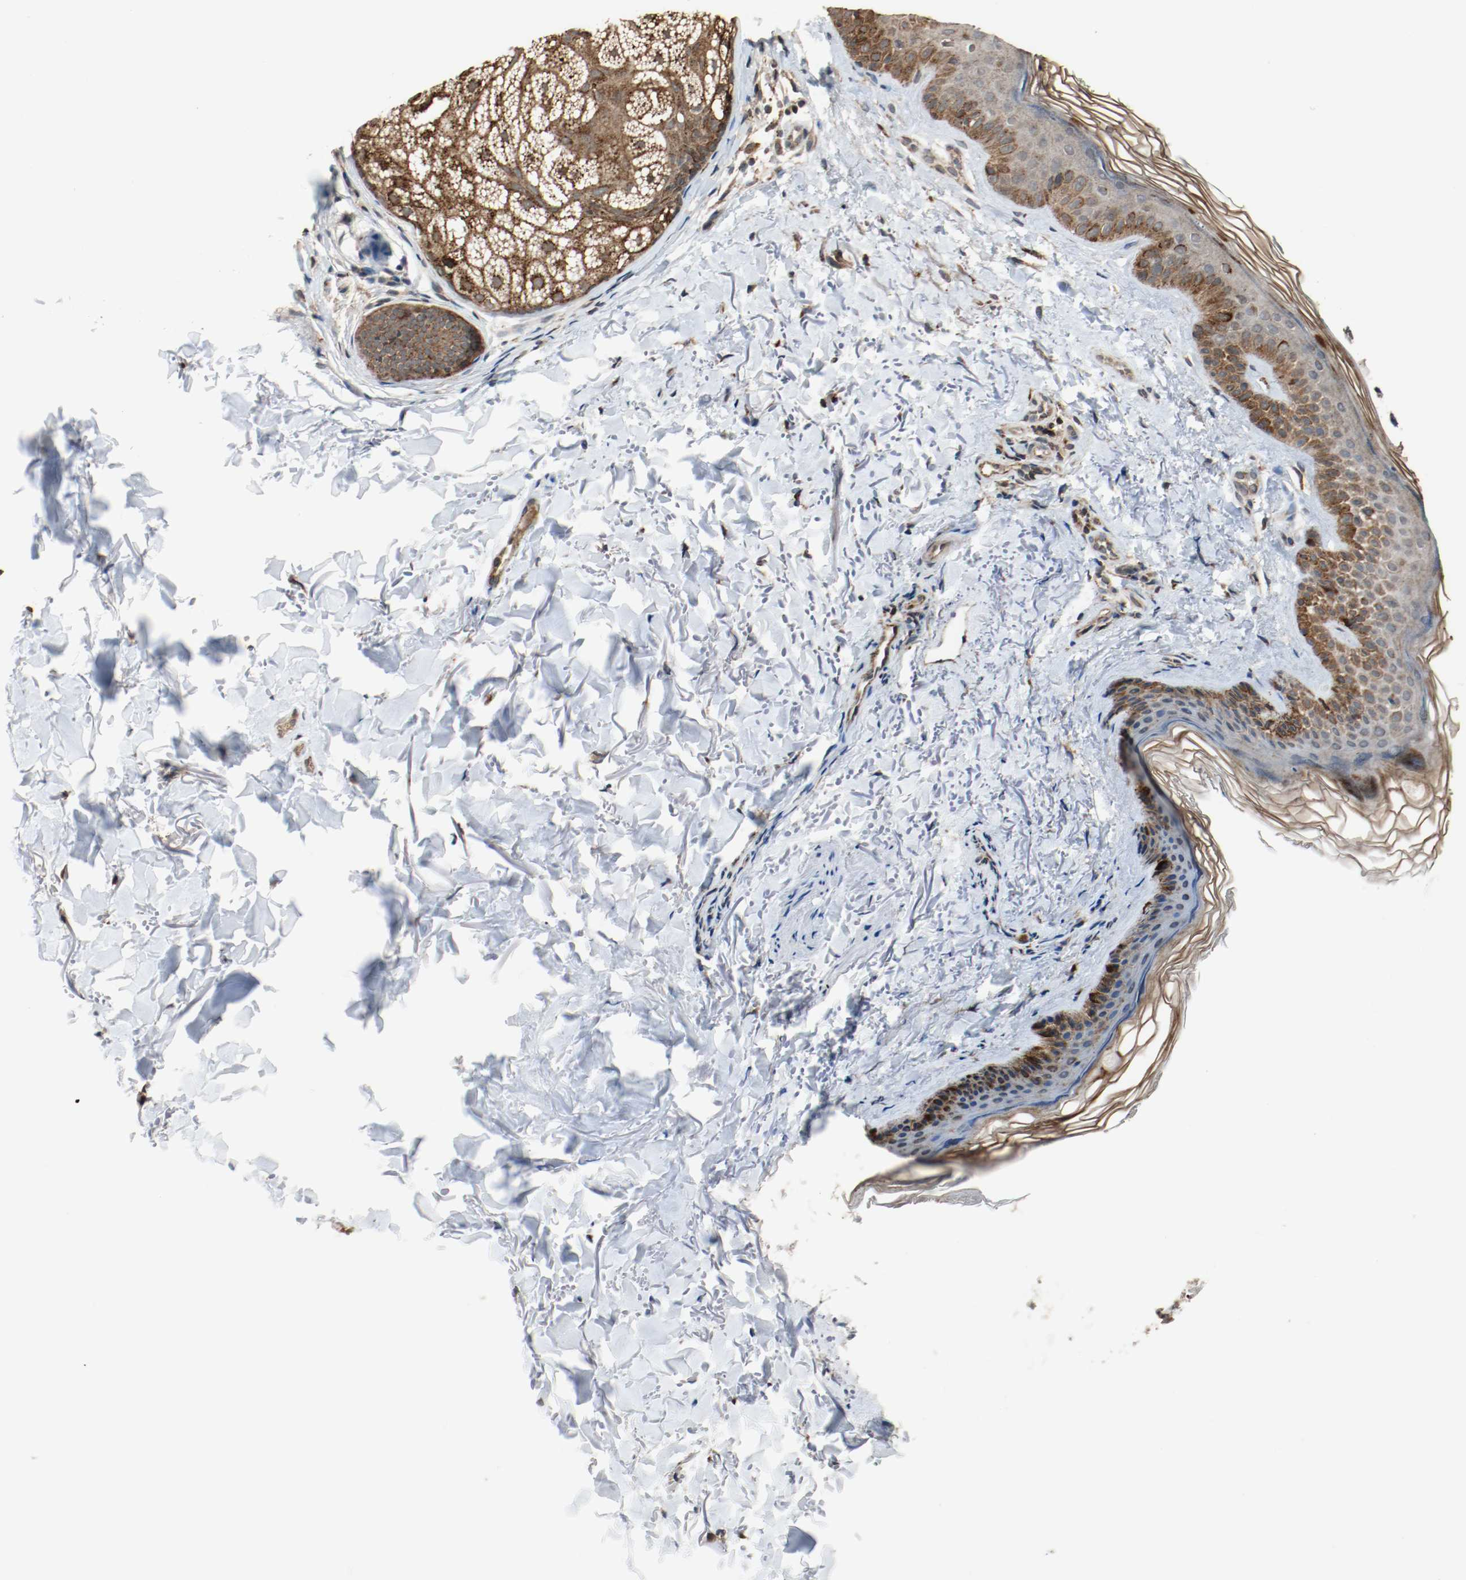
{"staining": {"intensity": "moderate", "quantity": ">75%", "location": "cytoplasmic/membranous"}, "tissue": "skin", "cell_type": "Fibroblasts", "image_type": "normal", "snomed": [{"axis": "morphology", "description": "Normal tissue, NOS"}, {"axis": "topography", "description": "Skin"}], "caption": "This histopathology image reveals benign skin stained with immunohistochemistry (IHC) to label a protein in brown. The cytoplasmic/membranous of fibroblasts show moderate positivity for the protein. Nuclei are counter-stained blue.", "gene": "LAMP2", "patient": {"sex": "male", "age": 71}}